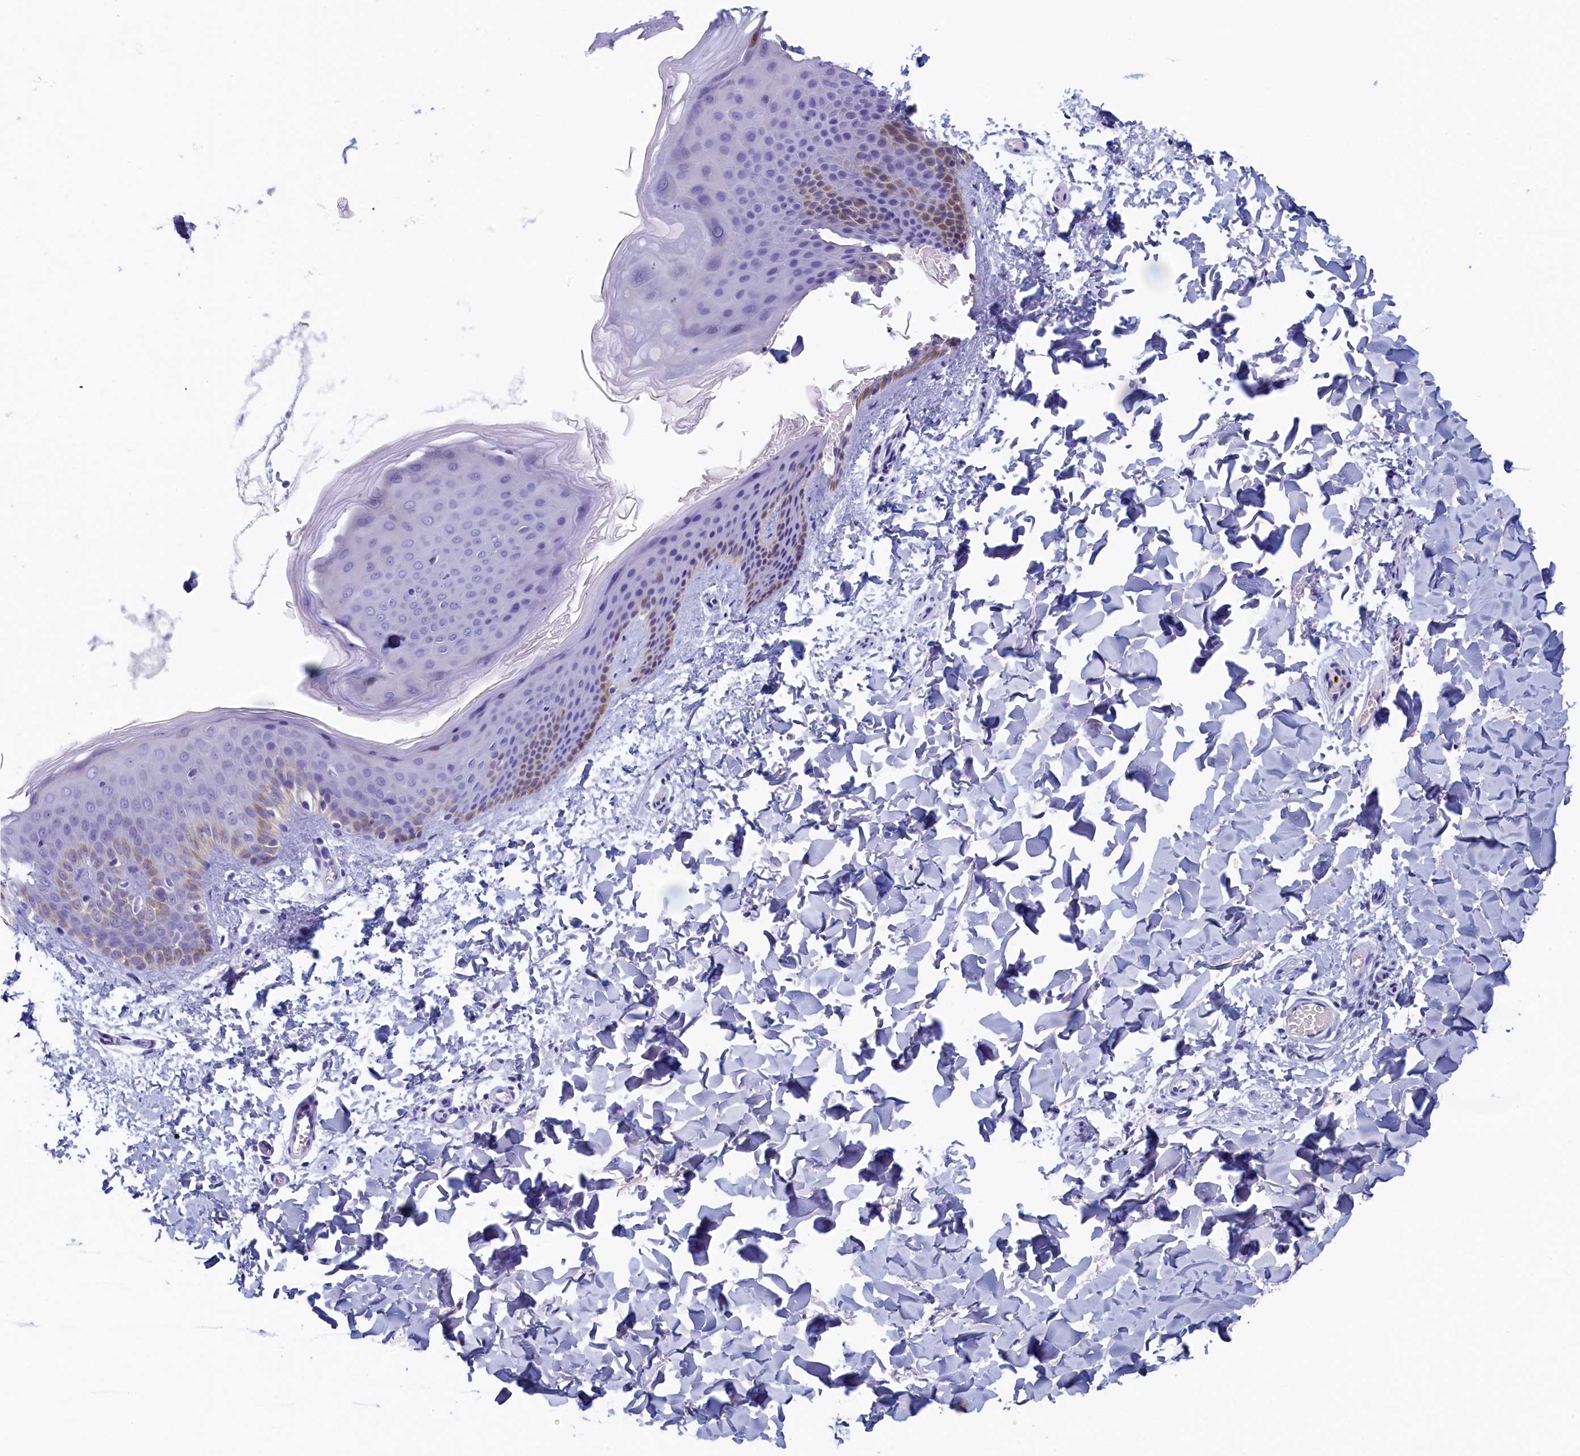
{"staining": {"intensity": "negative", "quantity": "none", "location": "none"}, "tissue": "skin", "cell_type": "Fibroblasts", "image_type": "normal", "snomed": [{"axis": "morphology", "description": "Normal tissue, NOS"}, {"axis": "topography", "description": "Skin"}], "caption": "Micrograph shows no significant protein expression in fibroblasts of unremarkable skin.", "gene": "GUCA1C", "patient": {"sex": "male", "age": 36}}